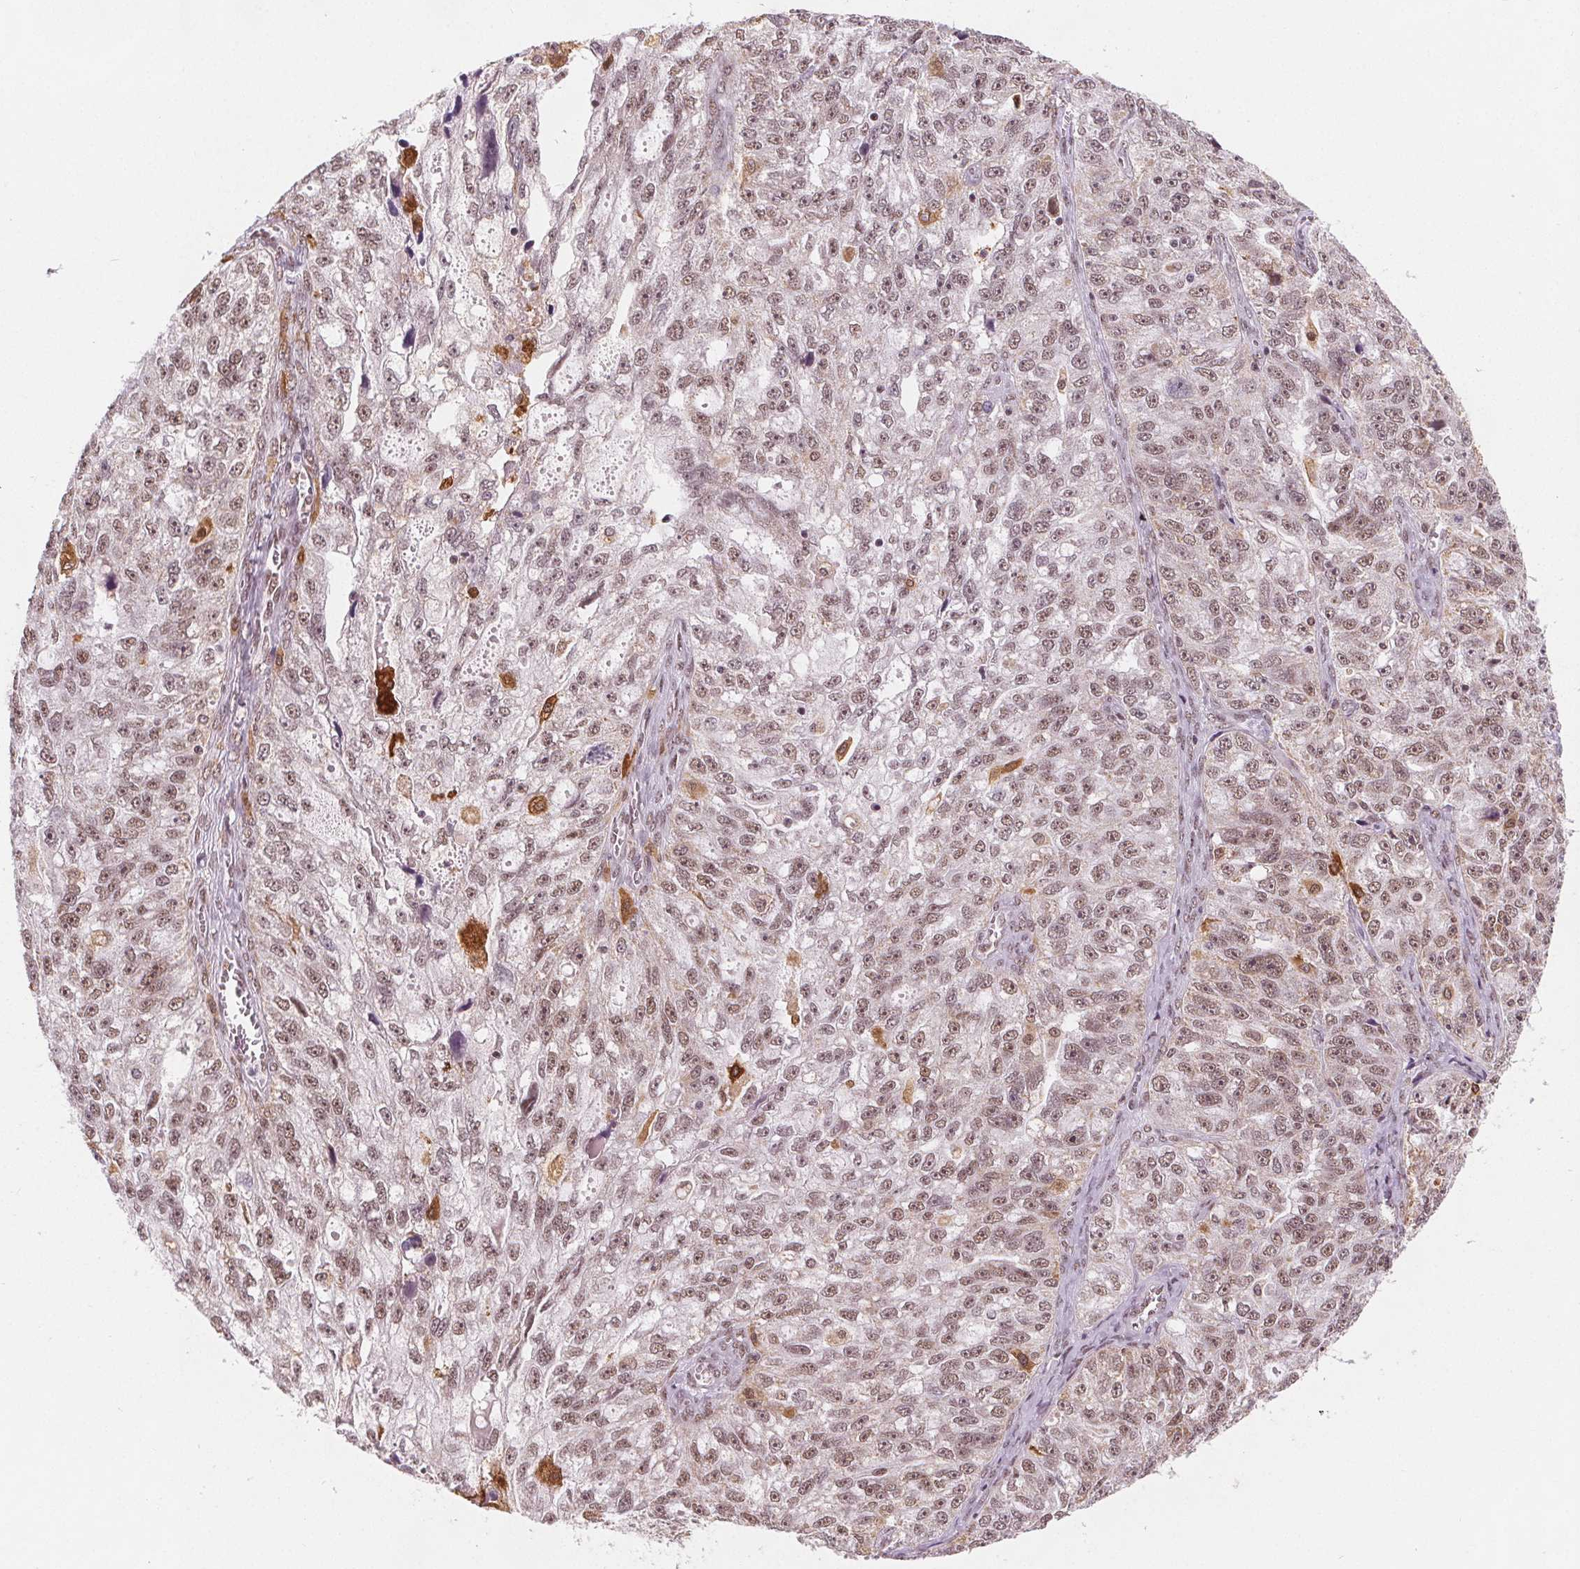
{"staining": {"intensity": "moderate", "quantity": "25%-75%", "location": "nuclear"}, "tissue": "ovarian cancer", "cell_type": "Tumor cells", "image_type": "cancer", "snomed": [{"axis": "morphology", "description": "Cystadenocarcinoma, serous, NOS"}, {"axis": "topography", "description": "Ovary"}], "caption": "An immunohistochemistry (IHC) image of tumor tissue is shown. Protein staining in brown shows moderate nuclear positivity in serous cystadenocarcinoma (ovarian) within tumor cells.", "gene": "DPM2", "patient": {"sex": "female", "age": 51}}